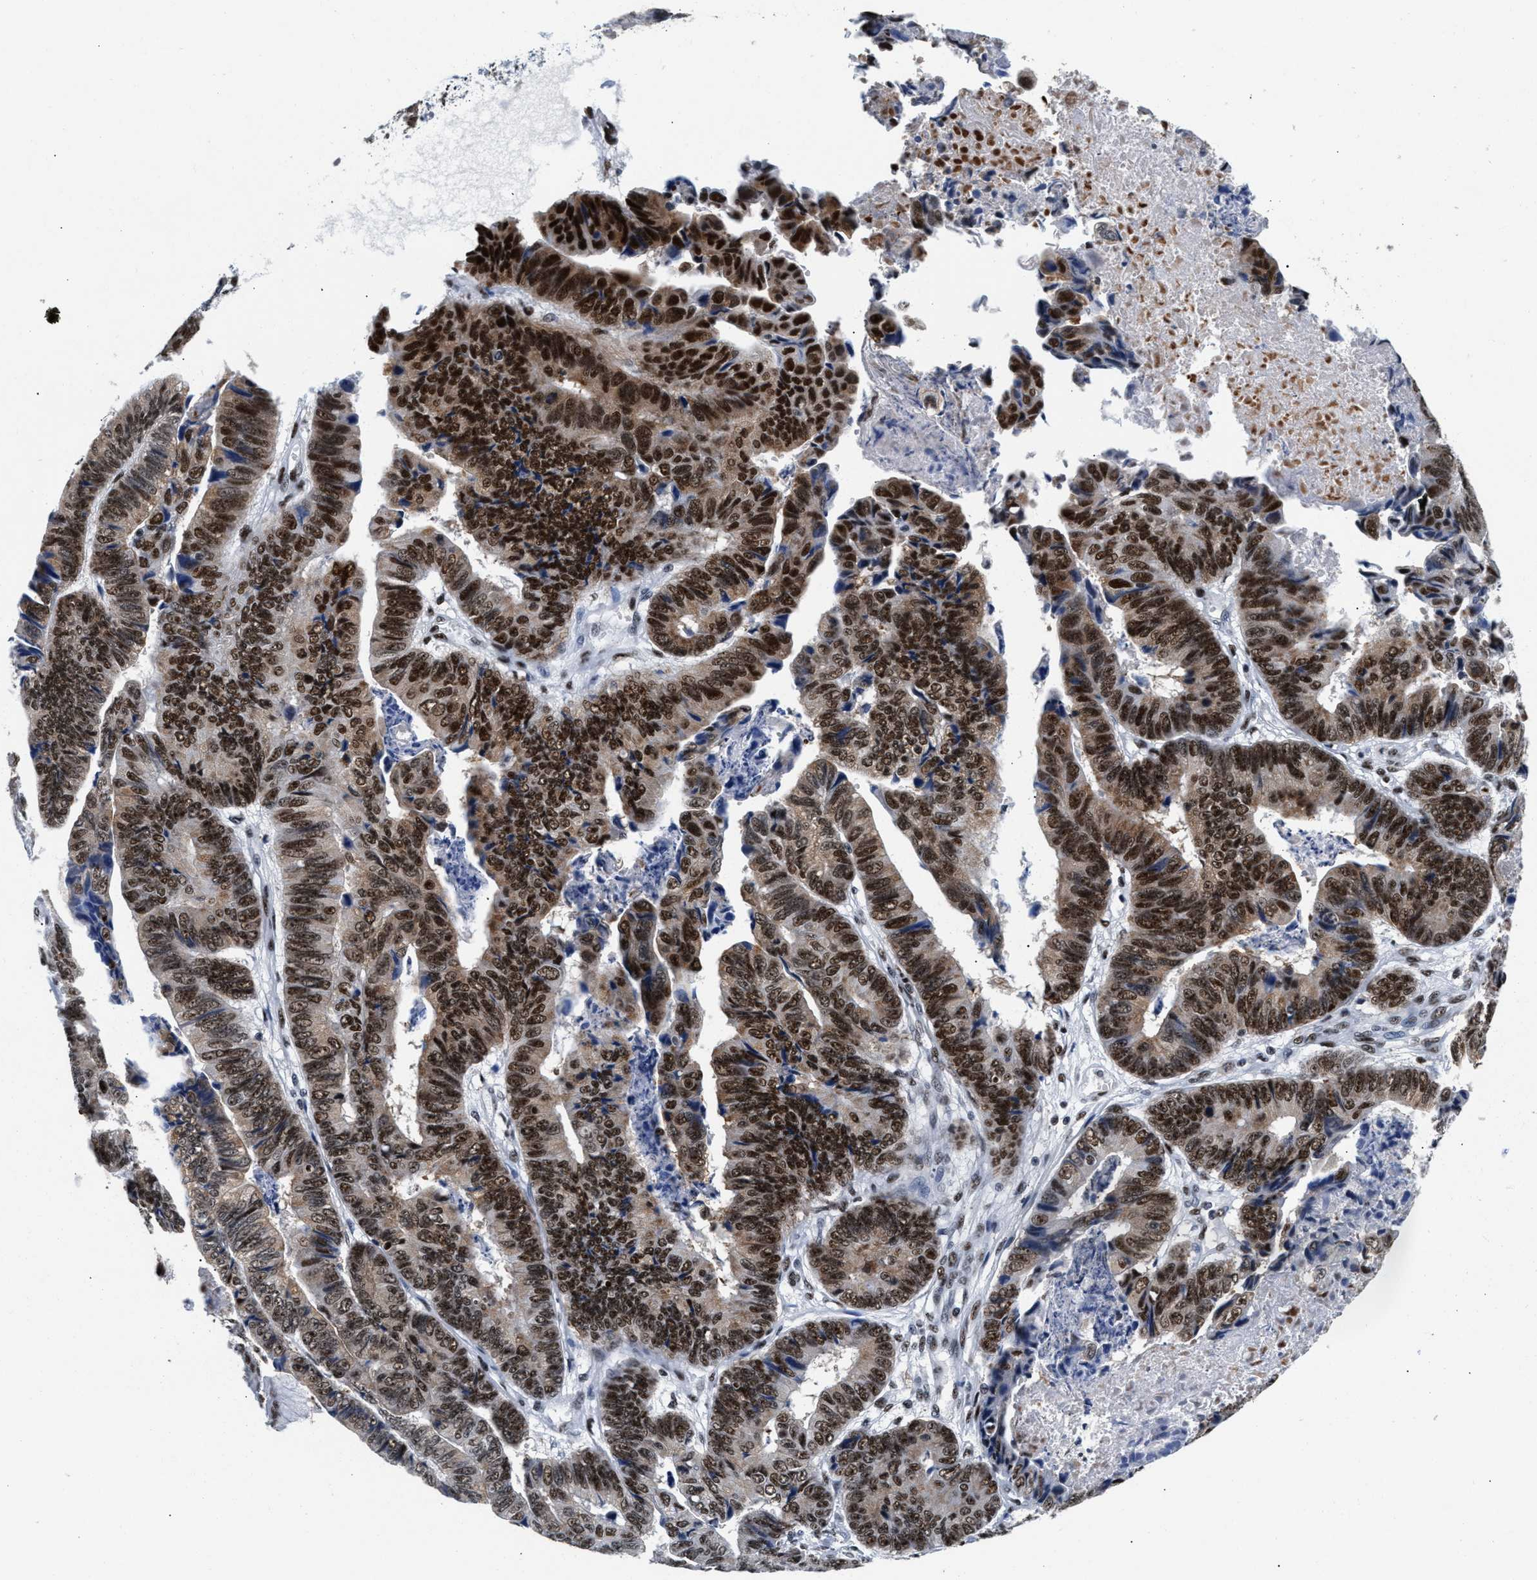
{"staining": {"intensity": "strong", "quantity": ">75%", "location": "cytoplasmic/membranous,nuclear"}, "tissue": "stomach cancer", "cell_type": "Tumor cells", "image_type": "cancer", "snomed": [{"axis": "morphology", "description": "Adenocarcinoma, NOS"}, {"axis": "topography", "description": "Stomach, lower"}], "caption": "An IHC image of tumor tissue is shown. Protein staining in brown labels strong cytoplasmic/membranous and nuclear positivity in stomach adenocarcinoma within tumor cells.", "gene": "RAD50", "patient": {"sex": "male", "age": 77}}